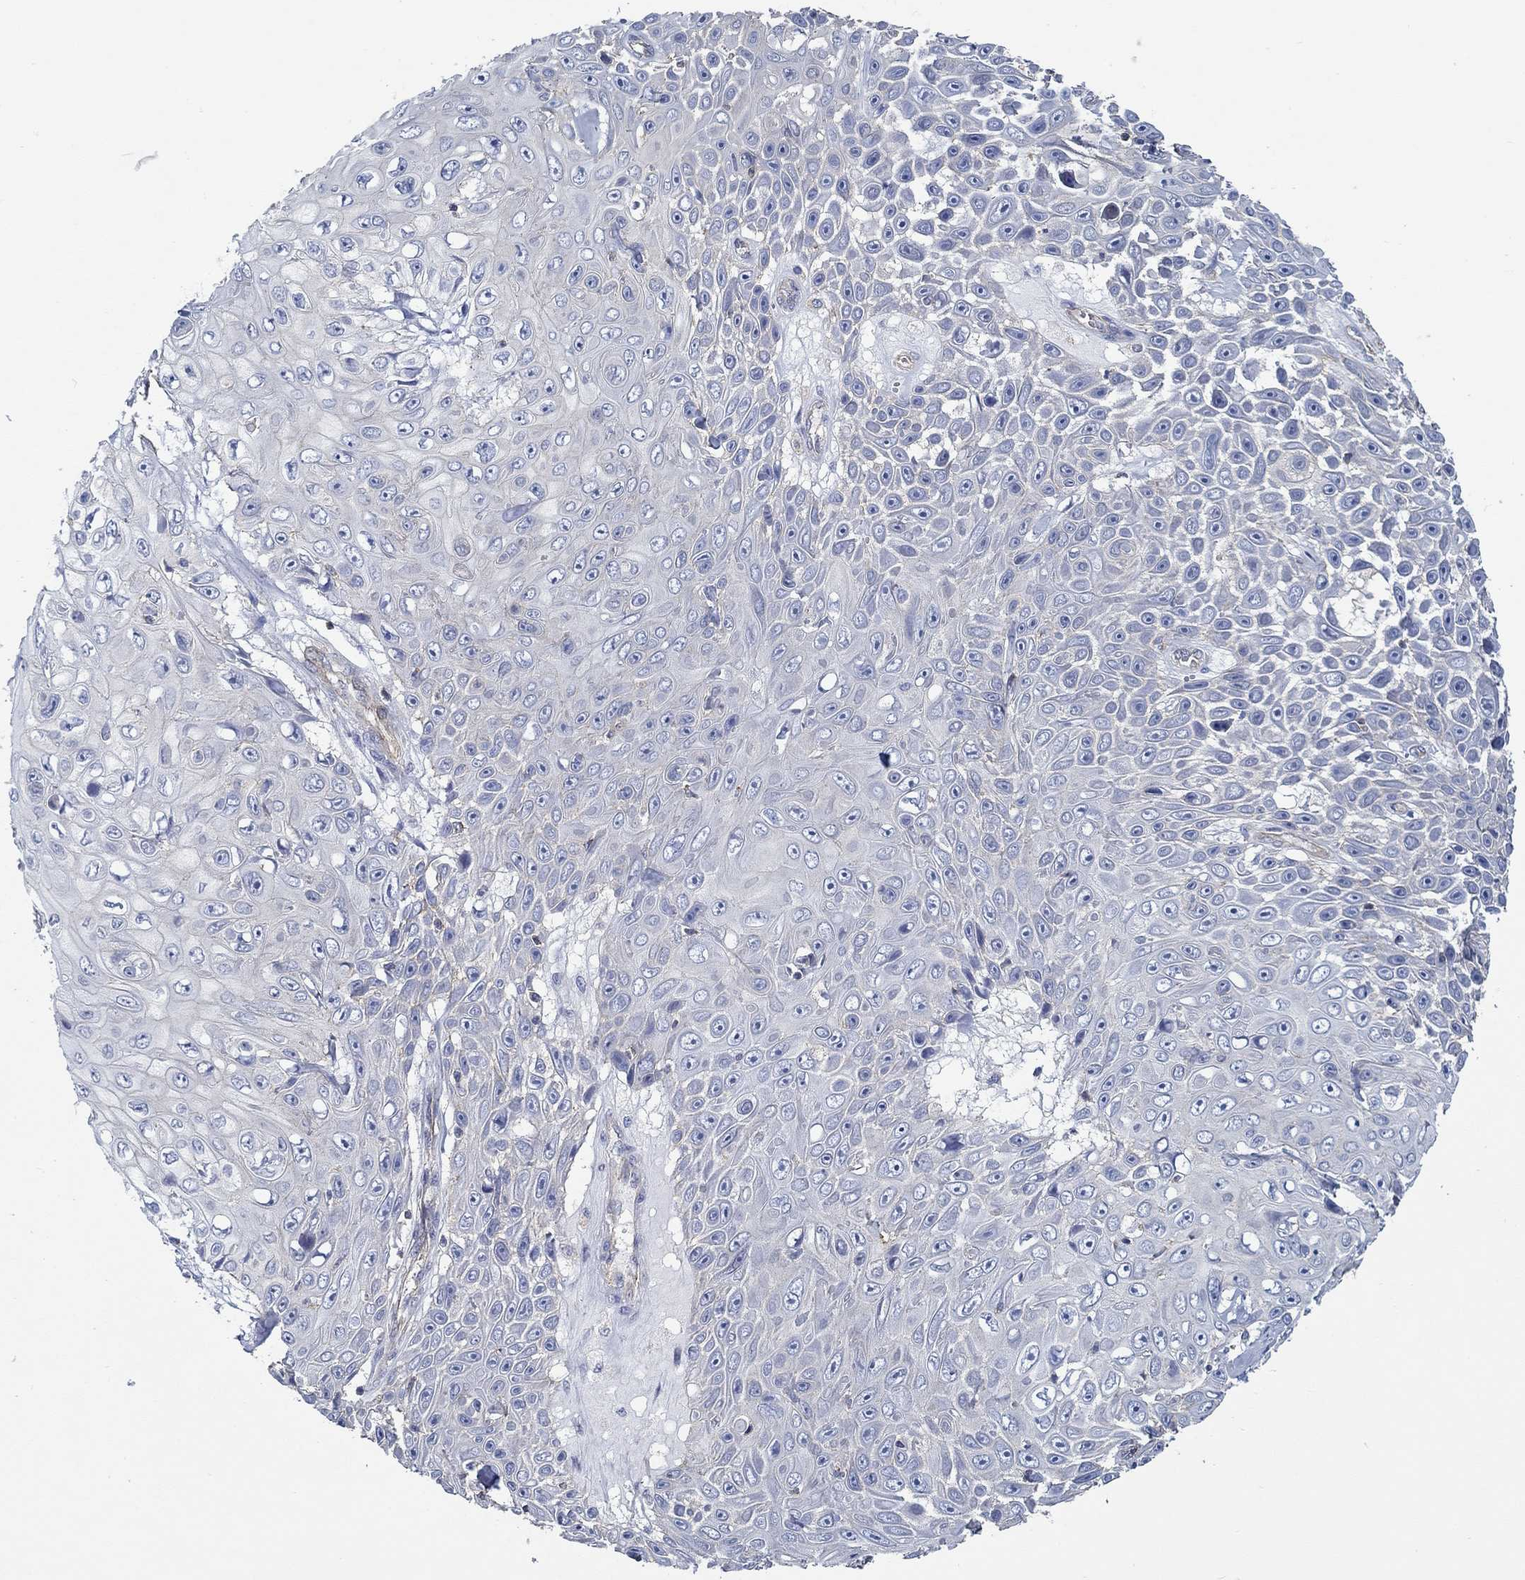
{"staining": {"intensity": "negative", "quantity": "none", "location": "none"}, "tissue": "skin cancer", "cell_type": "Tumor cells", "image_type": "cancer", "snomed": [{"axis": "morphology", "description": "Squamous cell carcinoma, NOS"}, {"axis": "topography", "description": "Skin"}], "caption": "A high-resolution micrograph shows immunohistochemistry staining of skin cancer (squamous cell carcinoma), which shows no significant positivity in tumor cells.", "gene": "BBOF1", "patient": {"sex": "male", "age": 82}}